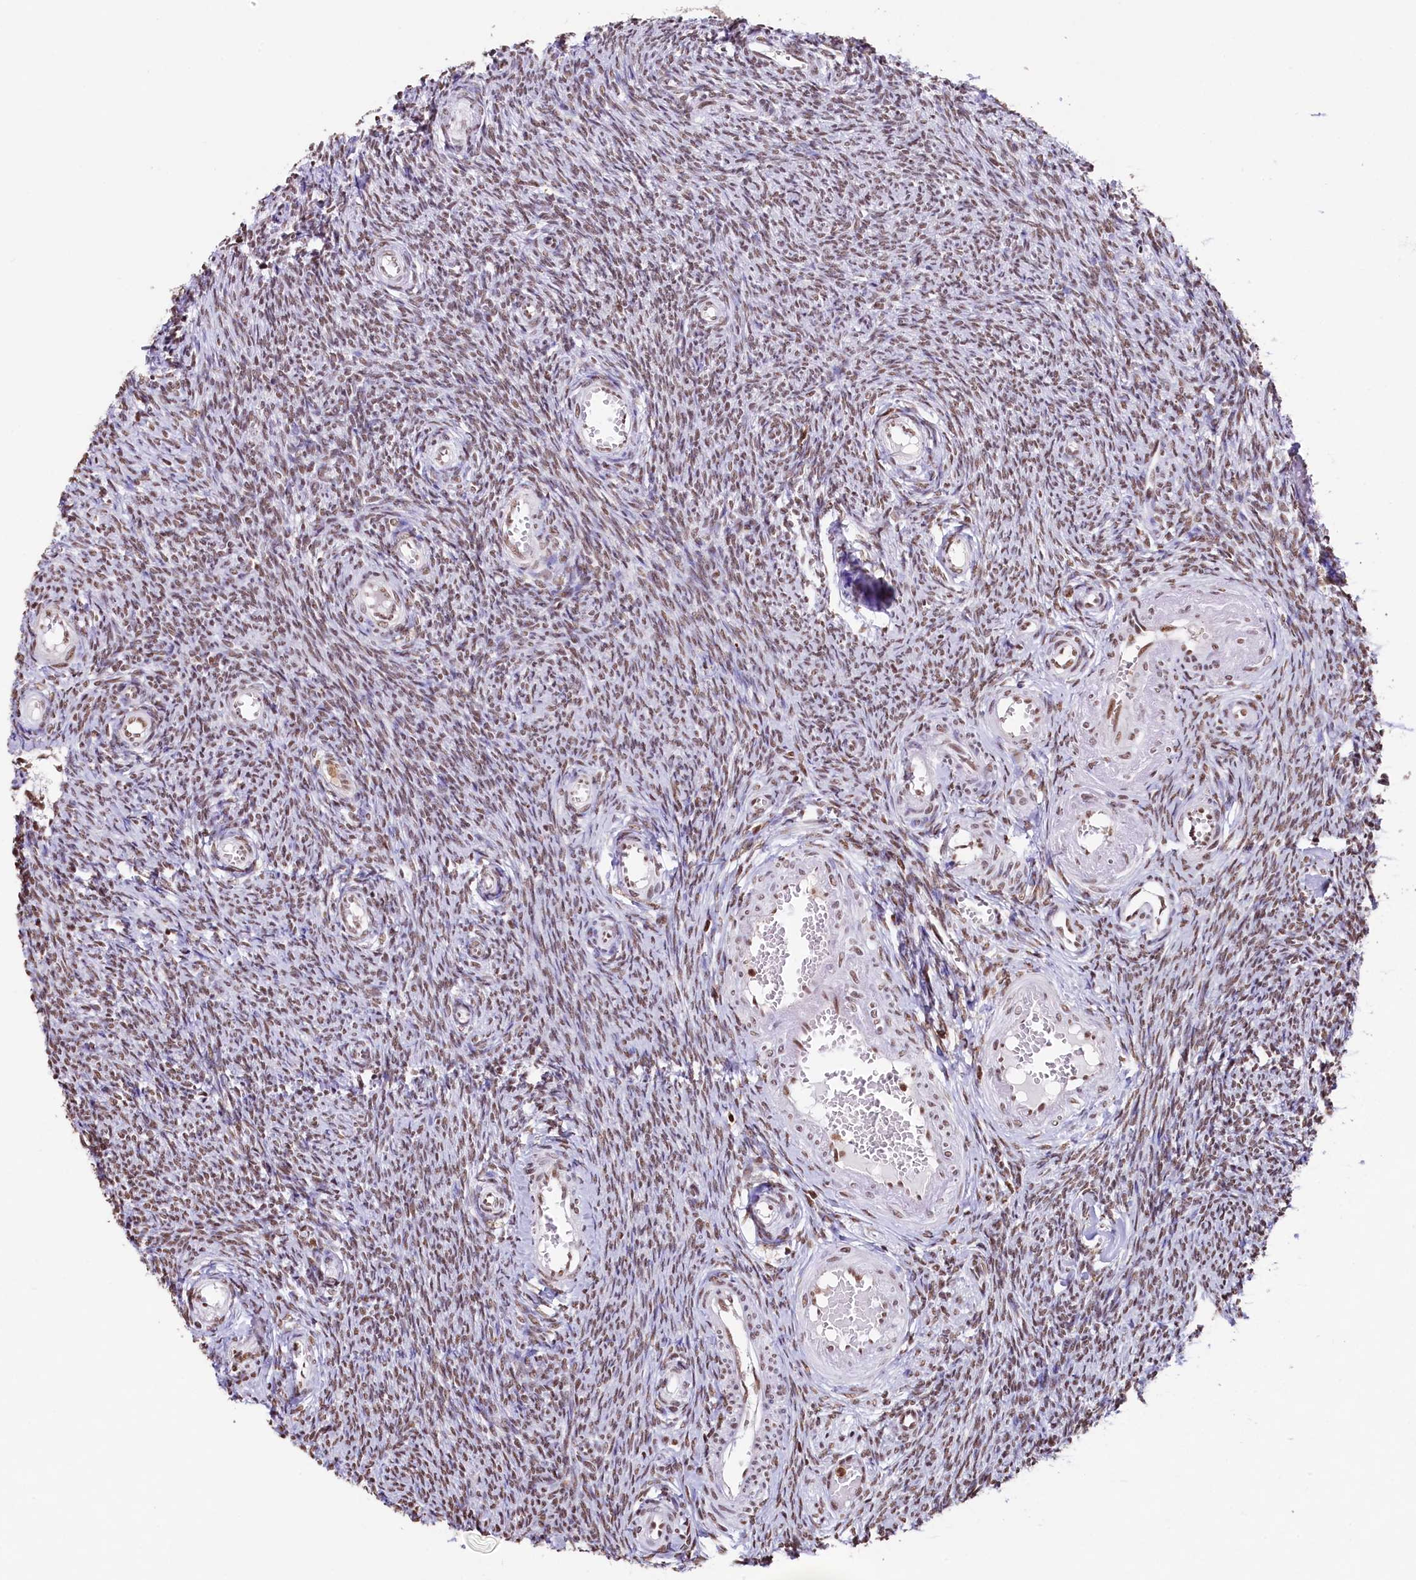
{"staining": {"intensity": "moderate", "quantity": ">75%", "location": "nuclear"}, "tissue": "ovary", "cell_type": "Ovarian stroma cells", "image_type": "normal", "snomed": [{"axis": "morphology", "description": "Normal tissue, NOS"}, {"axis": "topography", "description": "Ovary"}], "caption": "Ovarian stroma cells demonstrate medium levels of moderate nuclear positivity in approximately >75% of cells in normal human ovary.", "gene": "SNRPD2", "patient": {"sex": "female", "age": 44}}